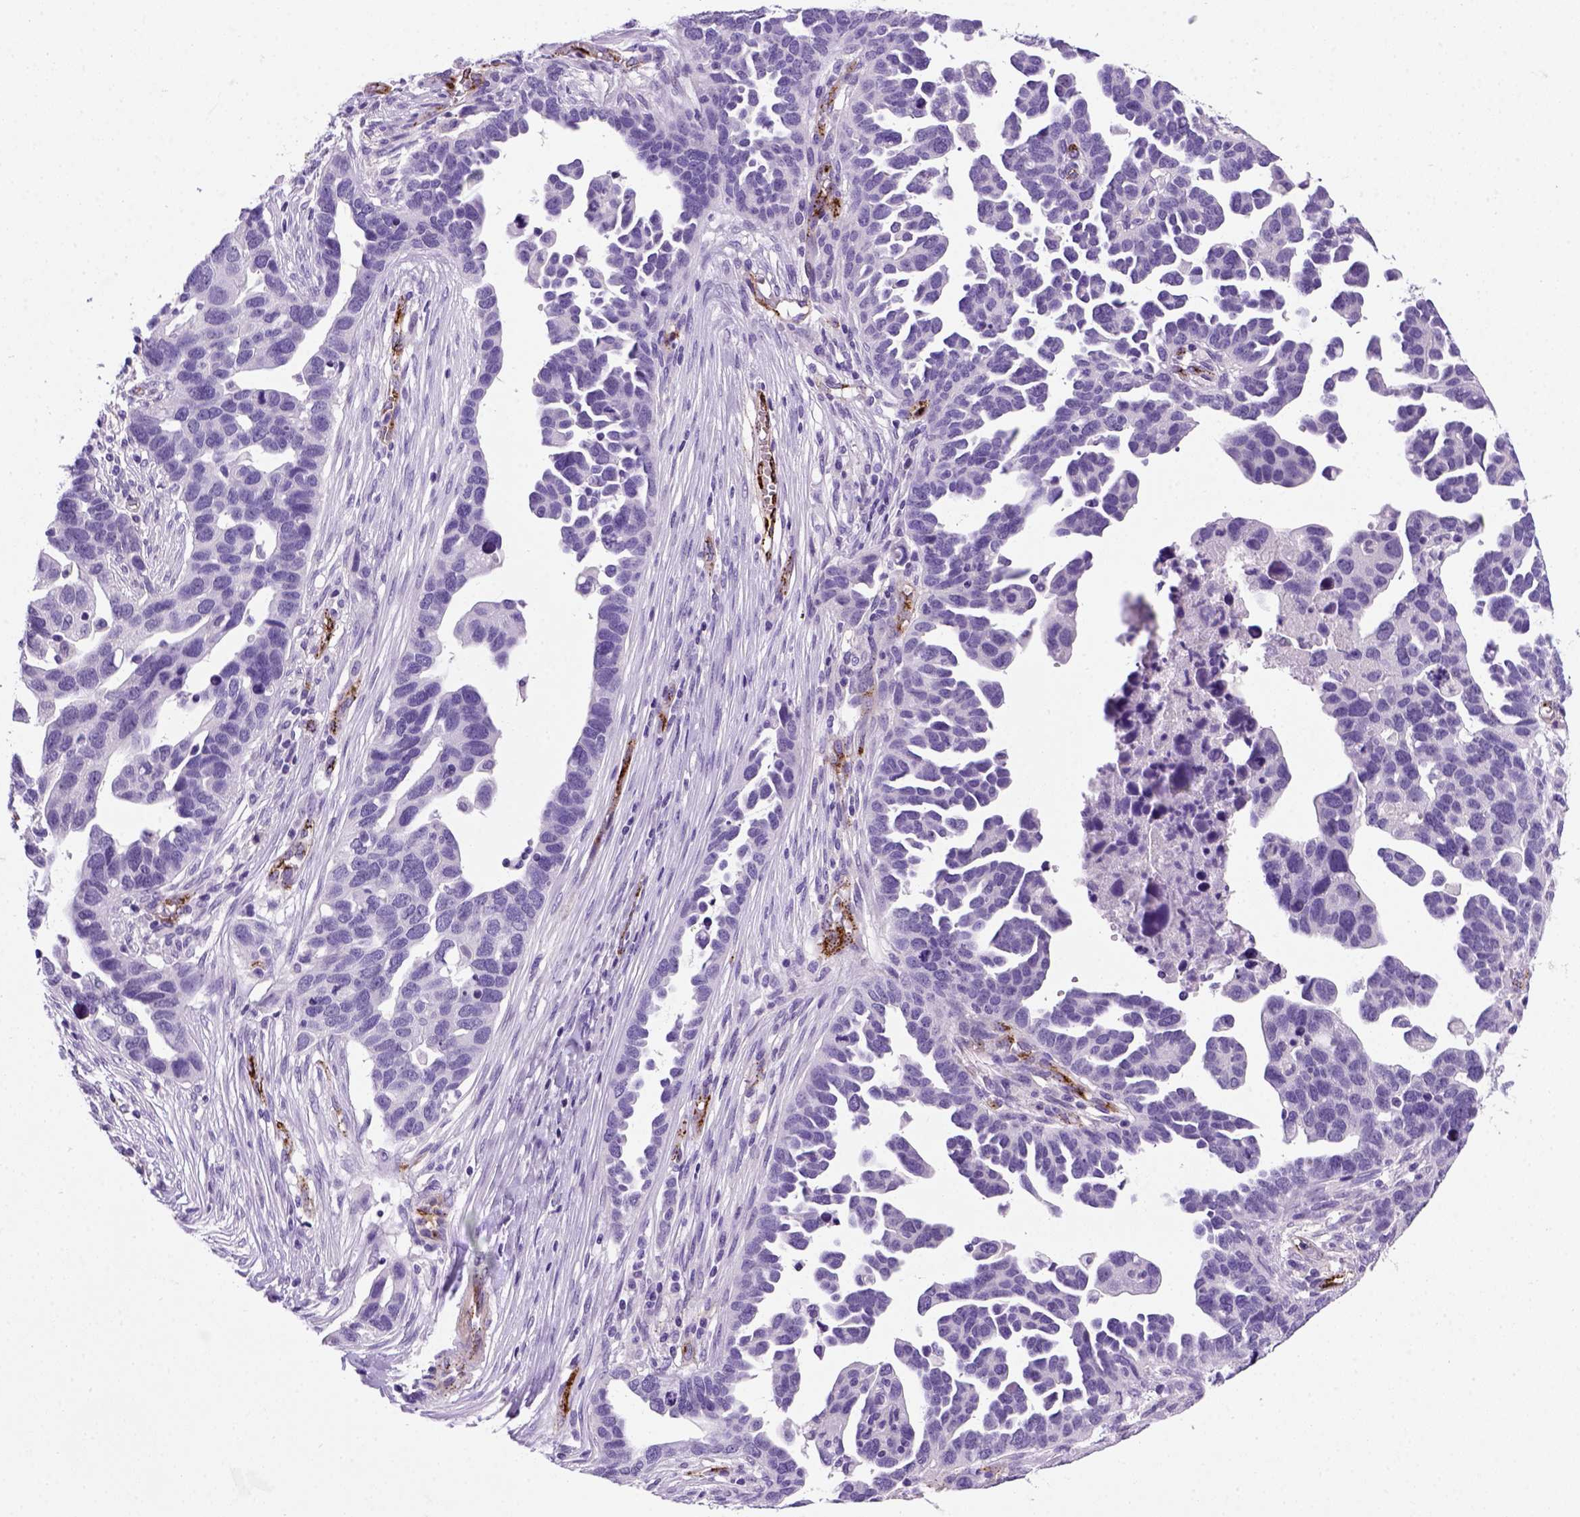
{"staining": {"intensity": "negative", "quantity": "none", "location": "none"}, "tissue": "ovarian cancer", "cell_type": "Tumor cells", "image_type": "cancer", "snomed": [{"axis": "morphology", "description": "Cystadenocarcinoma, serous, NOS"}, {"axis": "topography", "description": "Ovary"}], "caption": "Human serous cystadenocarcinoma (ovarian) stained for a protein using IHC shows no staining in tumor cells.", "gene": "VWF", "patient": {"sex": "female", "age": 54}}